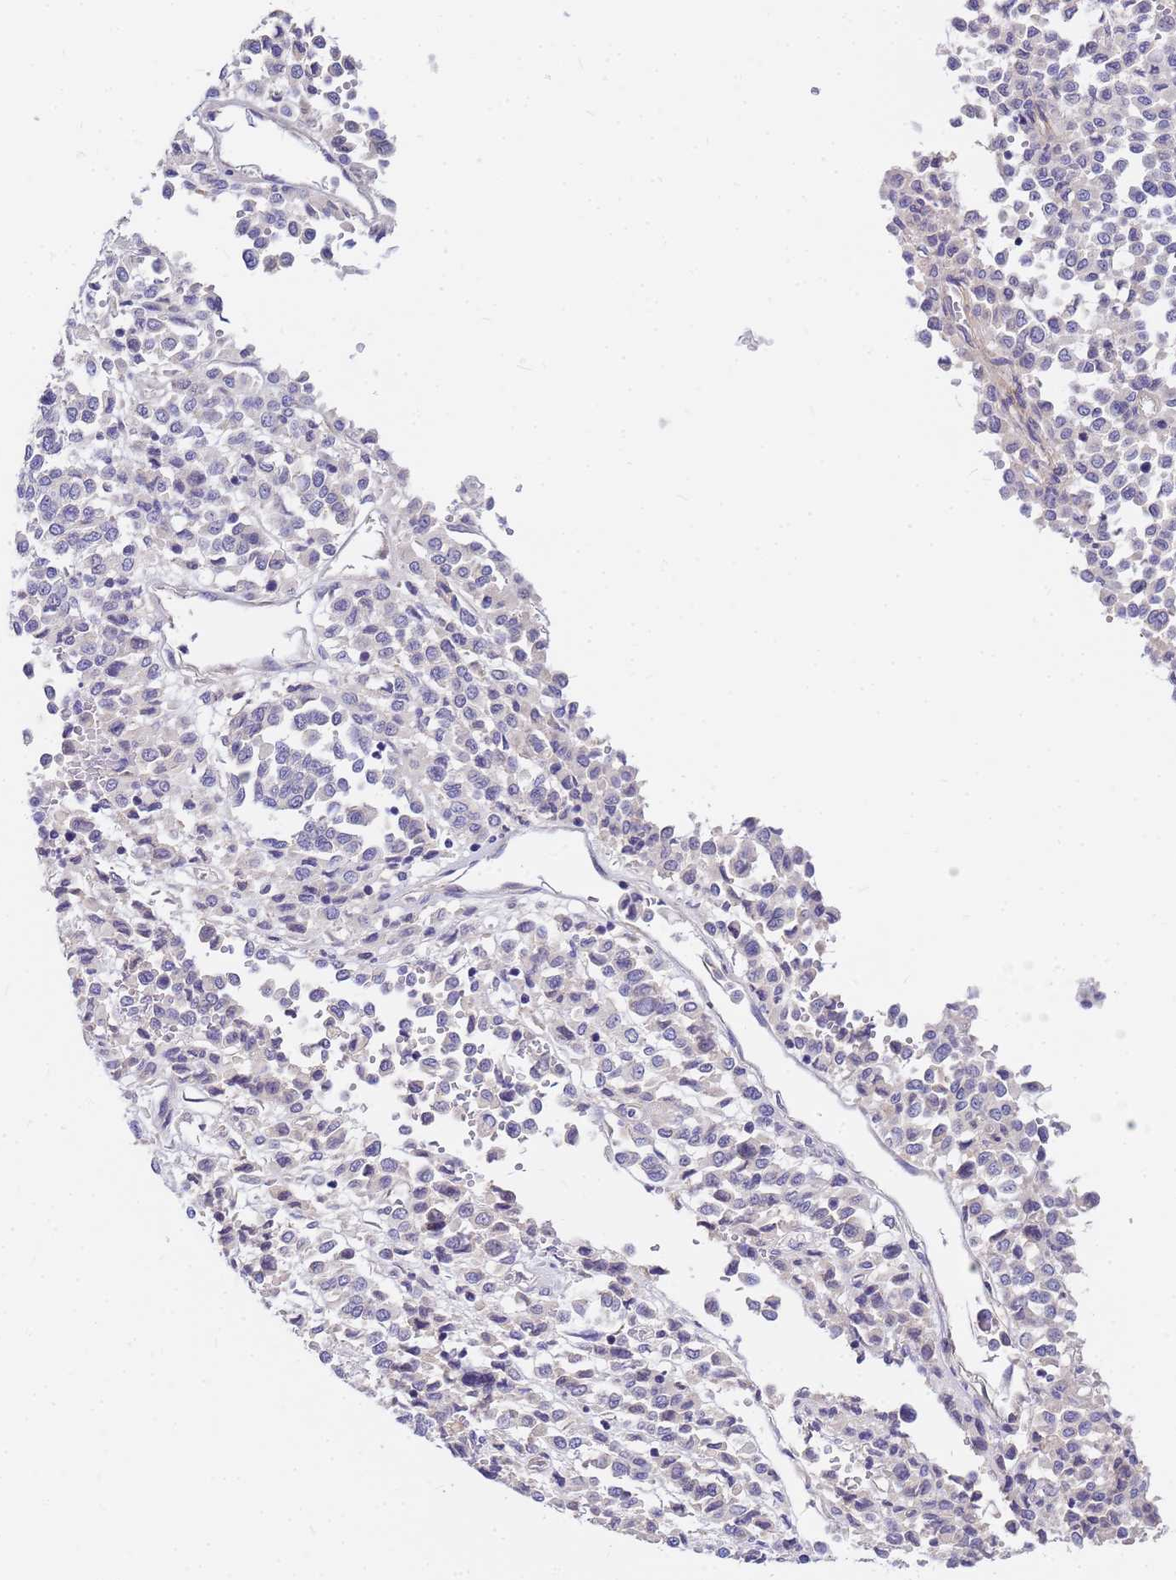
{"staining": {"intensity": "negative", "quantity": "none", "location": "none"}, "tissue": "melanoma", "cell_type": "Tumor cells", "image_type": "cancer", "snomed": [{"axis": "morphology", "description": "Malignant melanoma, Metastatic site"}, {"axis": "topography", "description": "Pancreas"}], "caption": "DAB immunohistochemical staining of melanoma shows no significant staining in tumor cells. (DAB (3,3'-diaminobenzidine) IHC visualized using brightfield microscopy, high magnification).", "gene": "DPRX", "patient": {"sex": "female", "age": 30}}